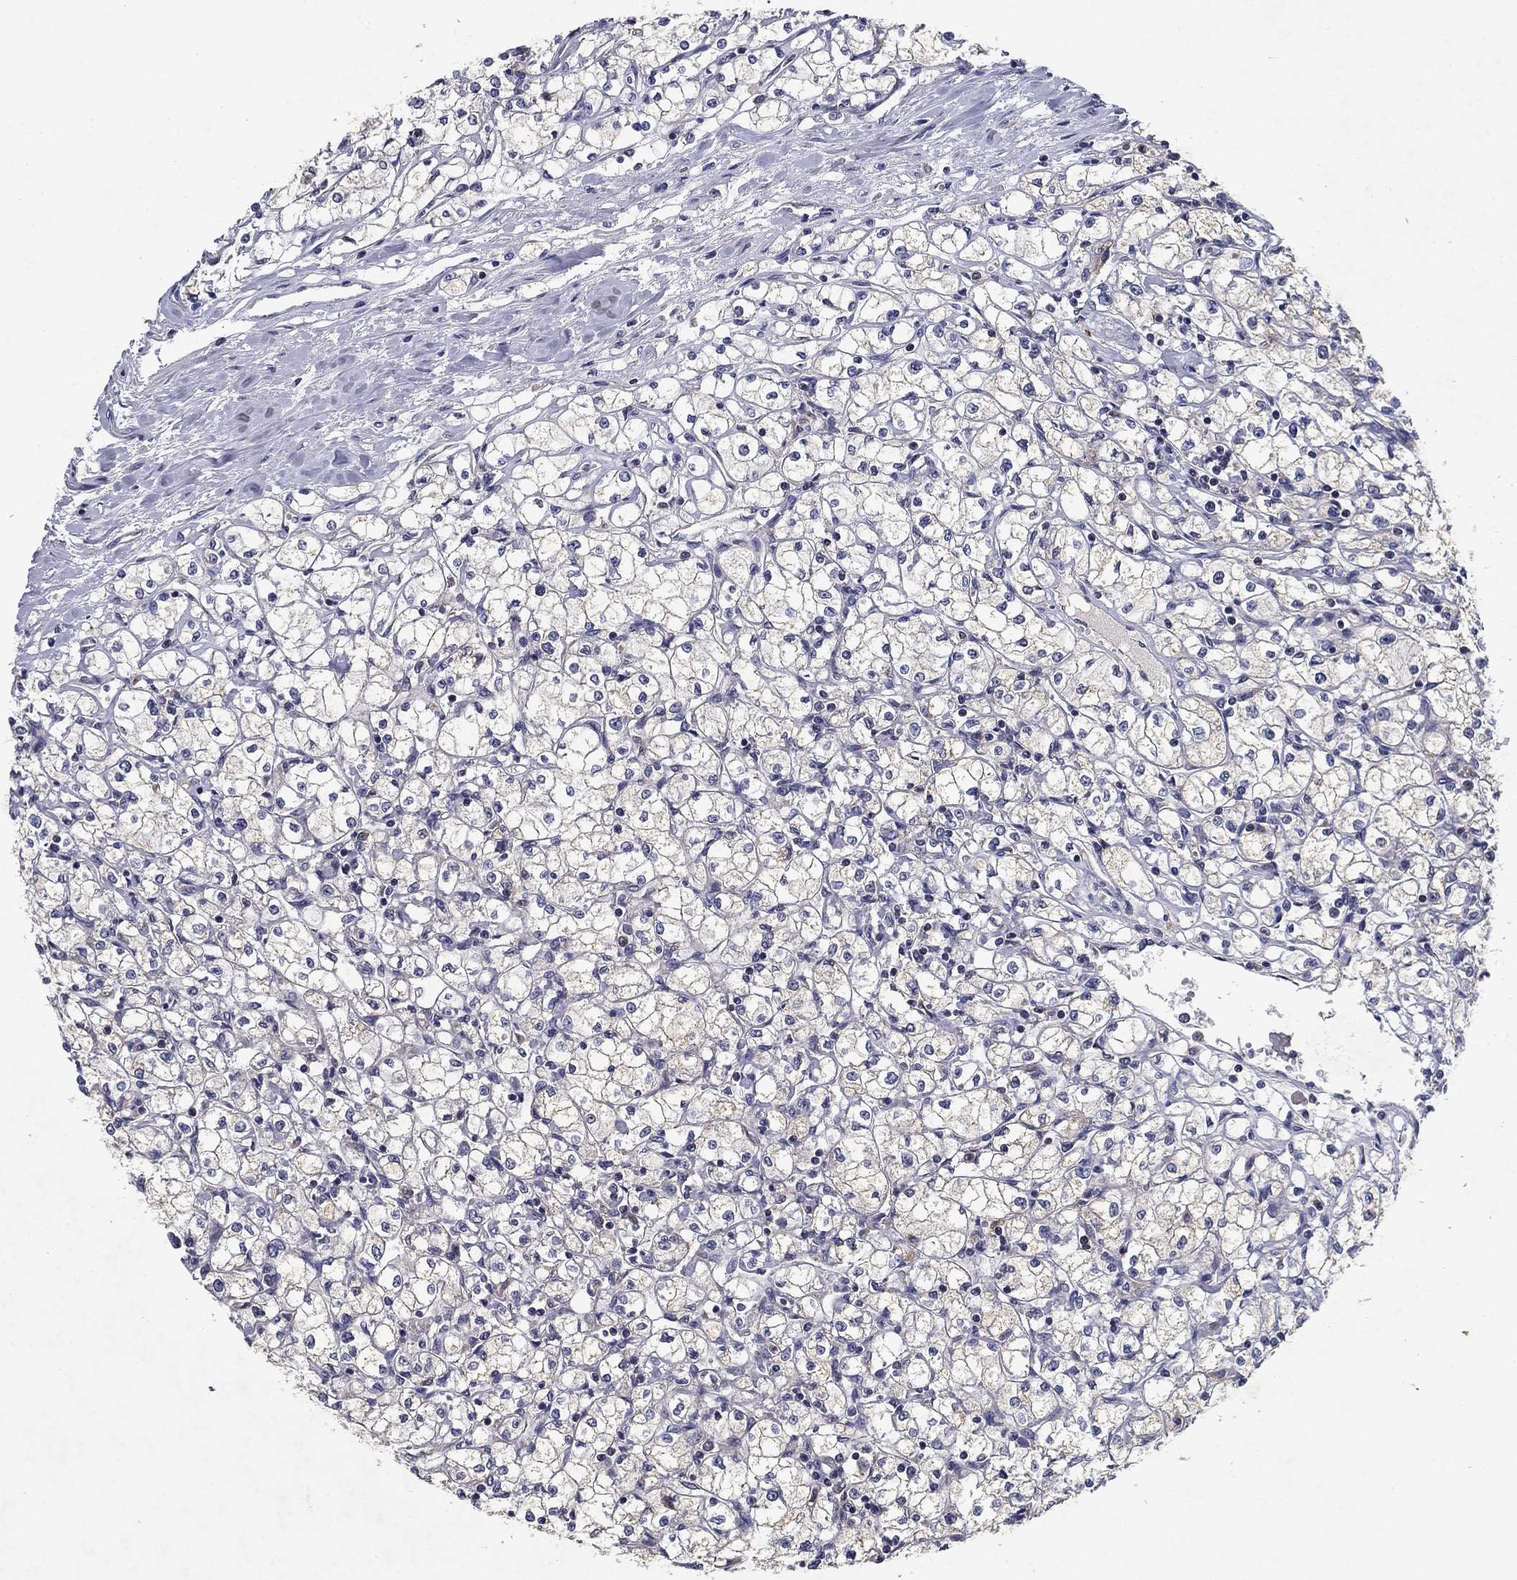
{"staining": {"intensity": "negative", "quantity": "none", "location": "none"}, "tissue": "renal cancer", "cell_type": "Tumor cells", "image_type": "cancer", "snomed": [{"axis": "morphology", "description": "Adenocarcinoma, NOS"}, {"axis": "topography", "description": "Kidney"}], "caption": "High power microscopy photomicrograph of an immunohistochemistry image of renal cancer, revealing no significant expression in tumor cells.", "gene": "GLTP", "patient": {"sex": "male", "age": 67}}